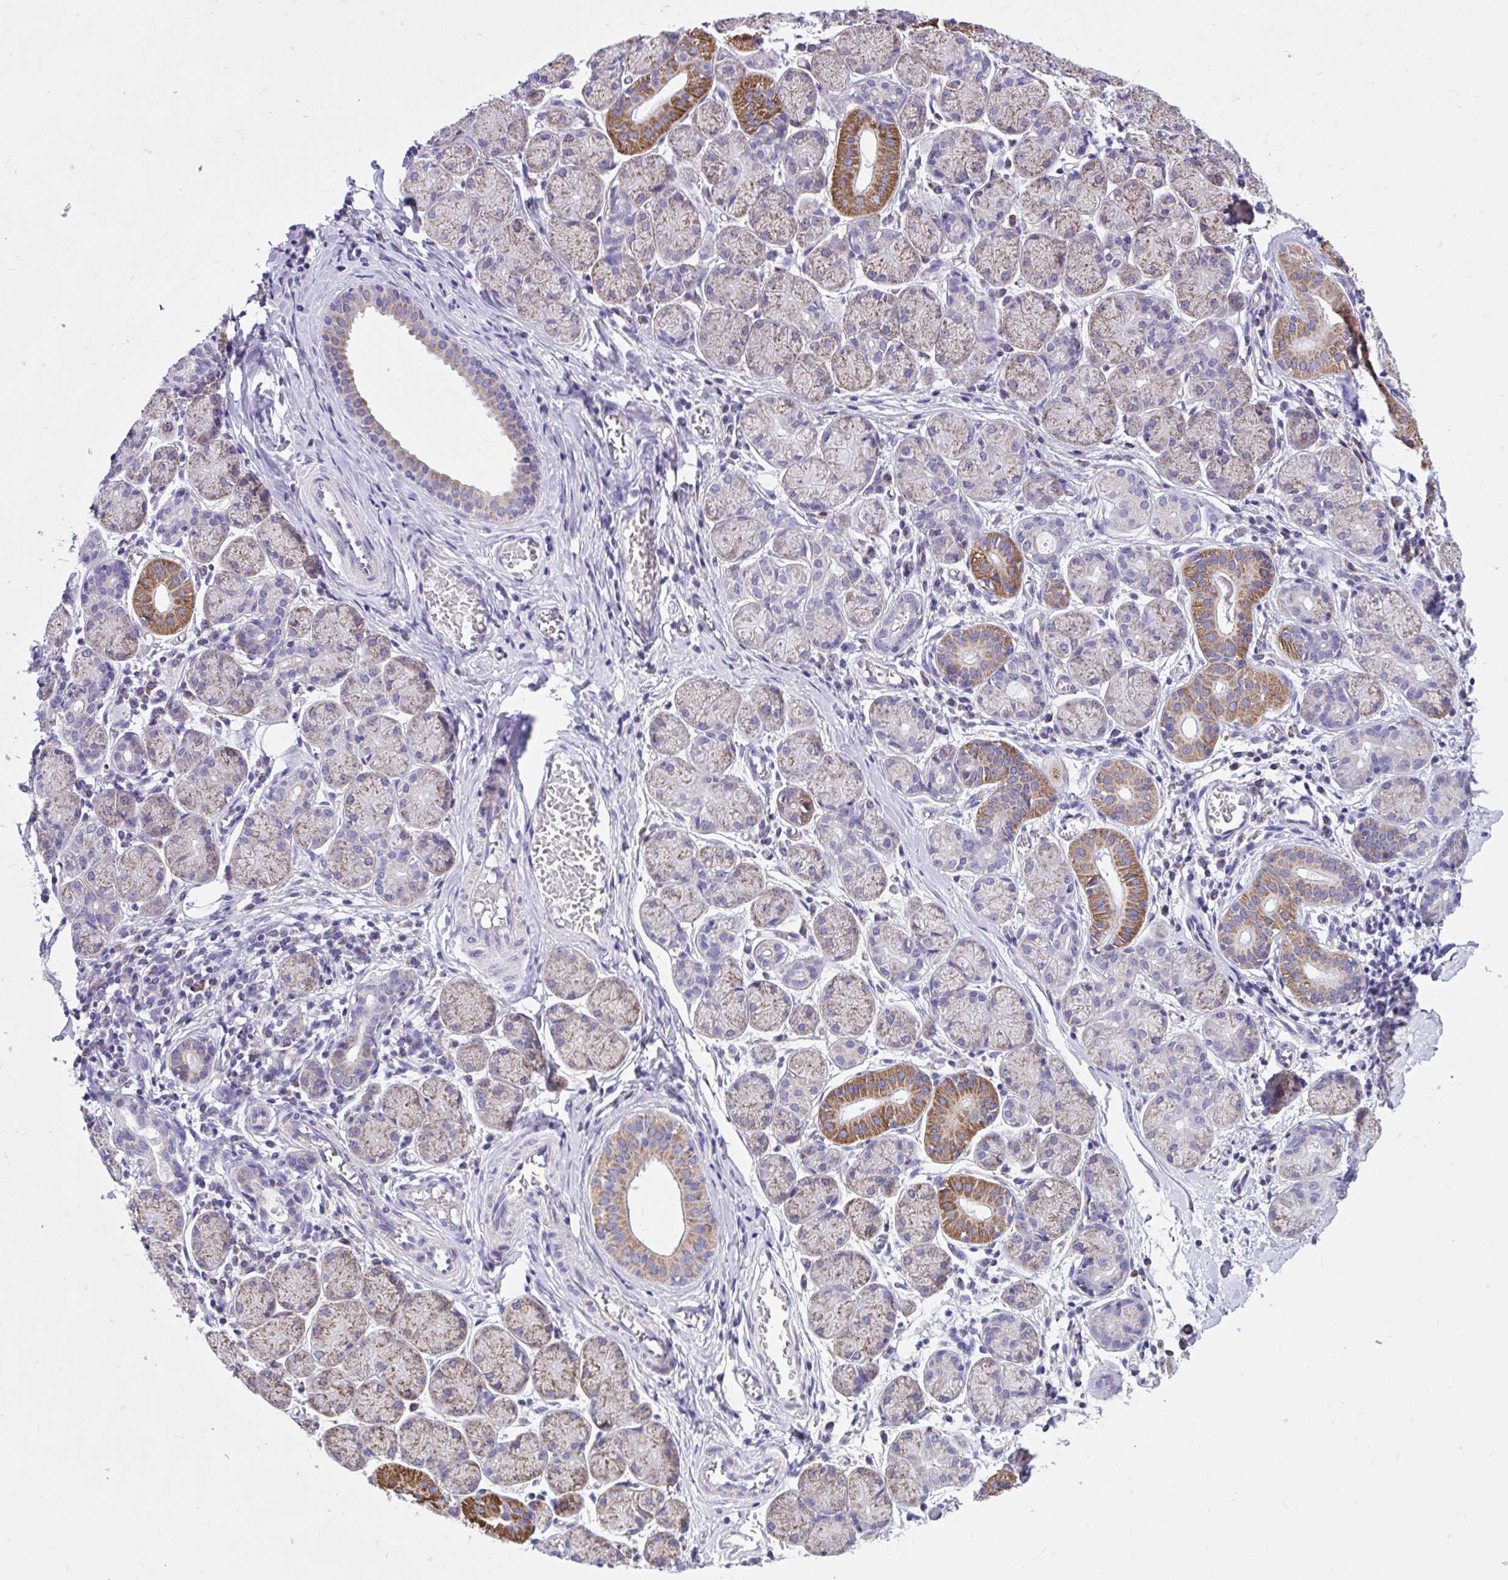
{"staining": {"intensity": "moderate", "quantity": ">75%", "location": "cytoplasmic/membranous"}, "tissue": "salivary gland", "cell_type": "Glandular cells", "image_type": "normal", "snomed": [{"axis": "morphology", "description": "Normal tissue, NOS"}, {"axis": "topography", "description": "Salivary gland"}], "caption": "The micrograph reveals a brown stain indicating the presence of a protein in the cytoplasmic/membranous of glandular cells in salivary gland. The protein is shown in brown color, while the nuclei are stained blue.", "gene": "OR13A1", "patient": {"sex": "female", "age": 24}}